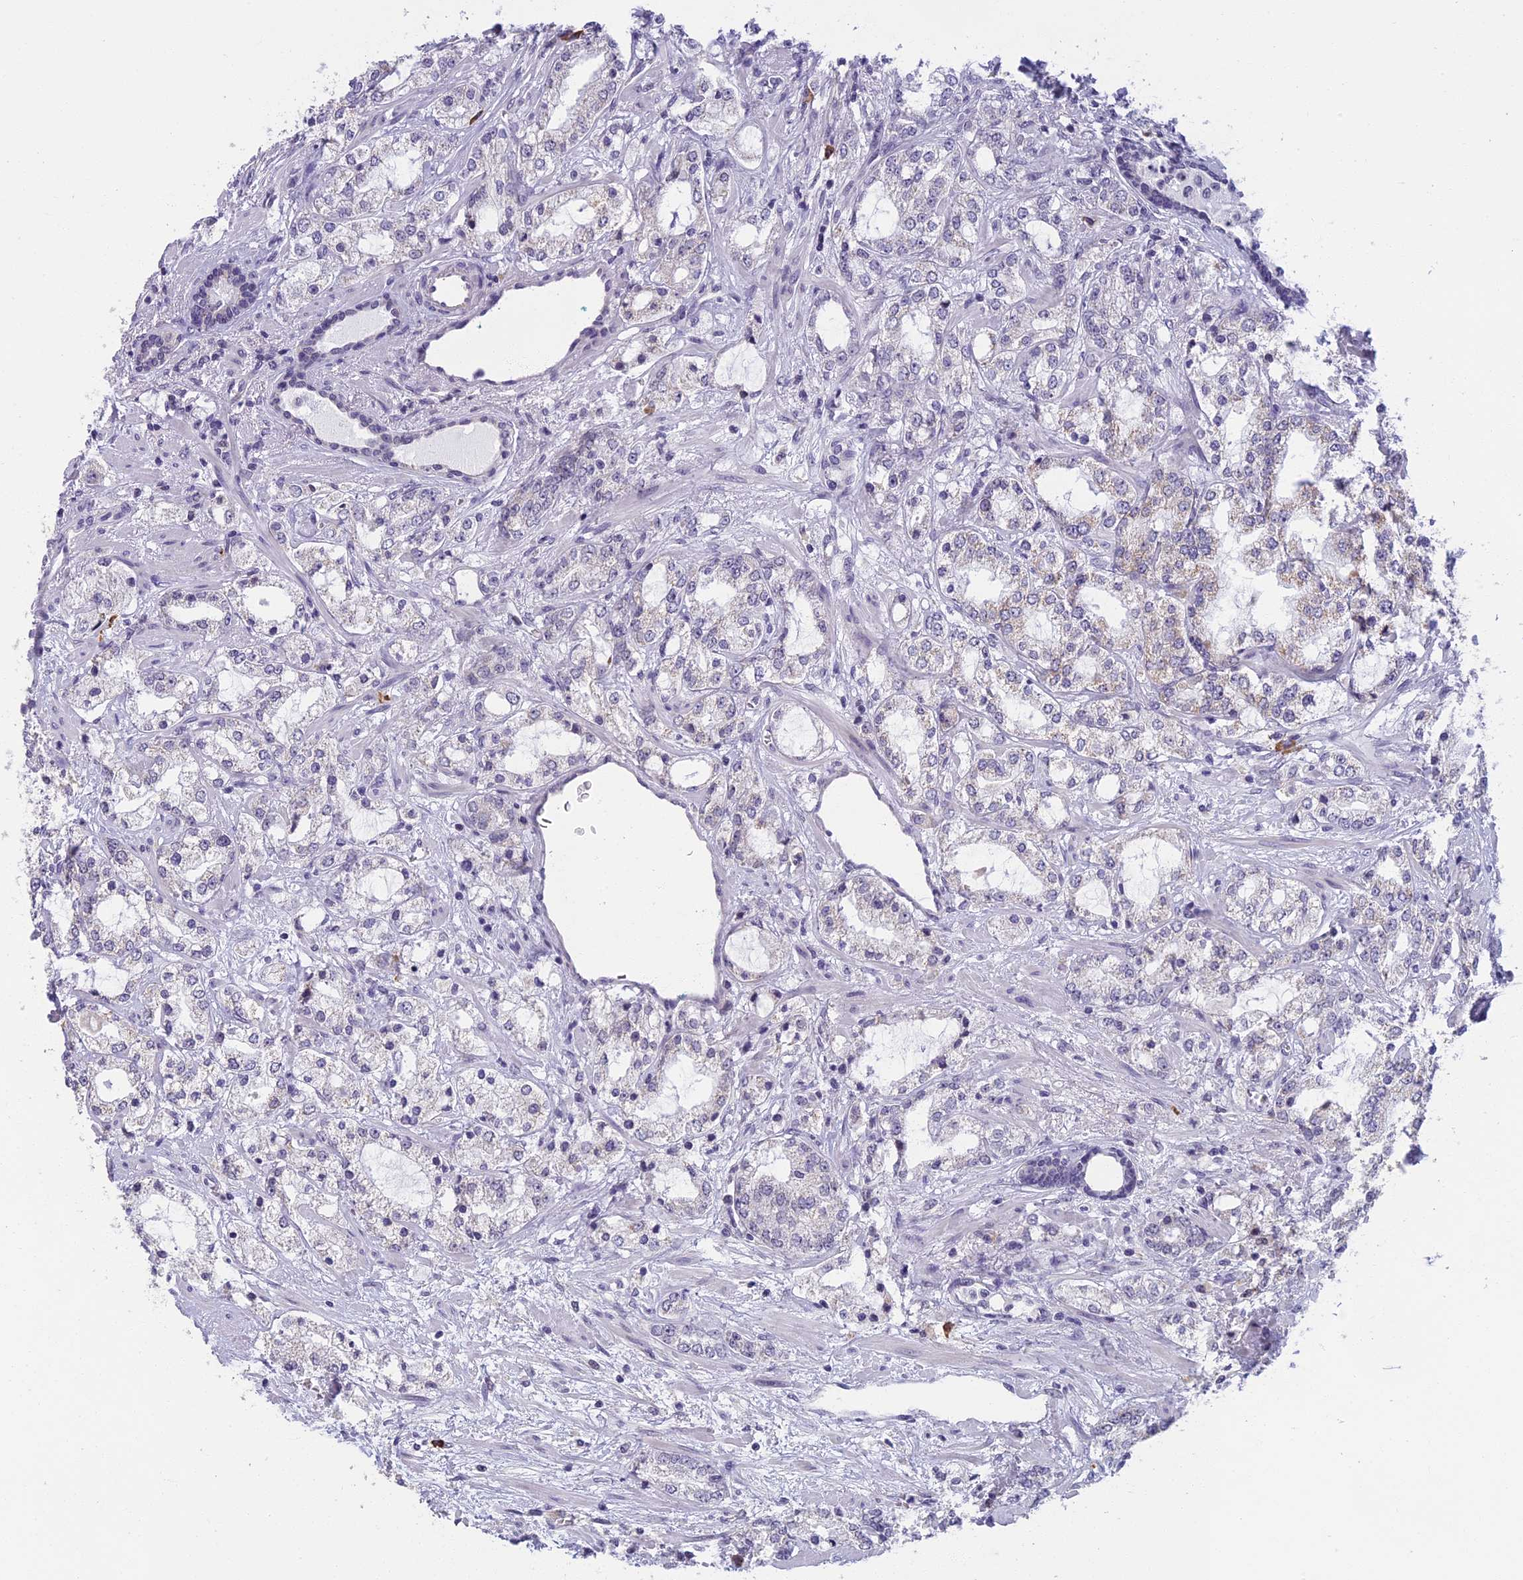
{"staining": {"intensity": "negative", "quantity": "none", "location": "none"}, "tissue": "prostate cancer", "cell_type": "Tumor cells", "image_type": "cancer", "snomed": [{"axis": "morphology", "description": "Adenocarcinoma, High grade"}, {"axis": "topography", "description": "Prostate"}], "caption": "Immunohistochemistry (IHC) micrograph of prostate cancer (high-grade adenocarcinoma) stained for a protein (brown), which demonstrates no expression in tumor cells.", "gene": "MORF4L1", "patient": {"sex": "male", "age": 64}}